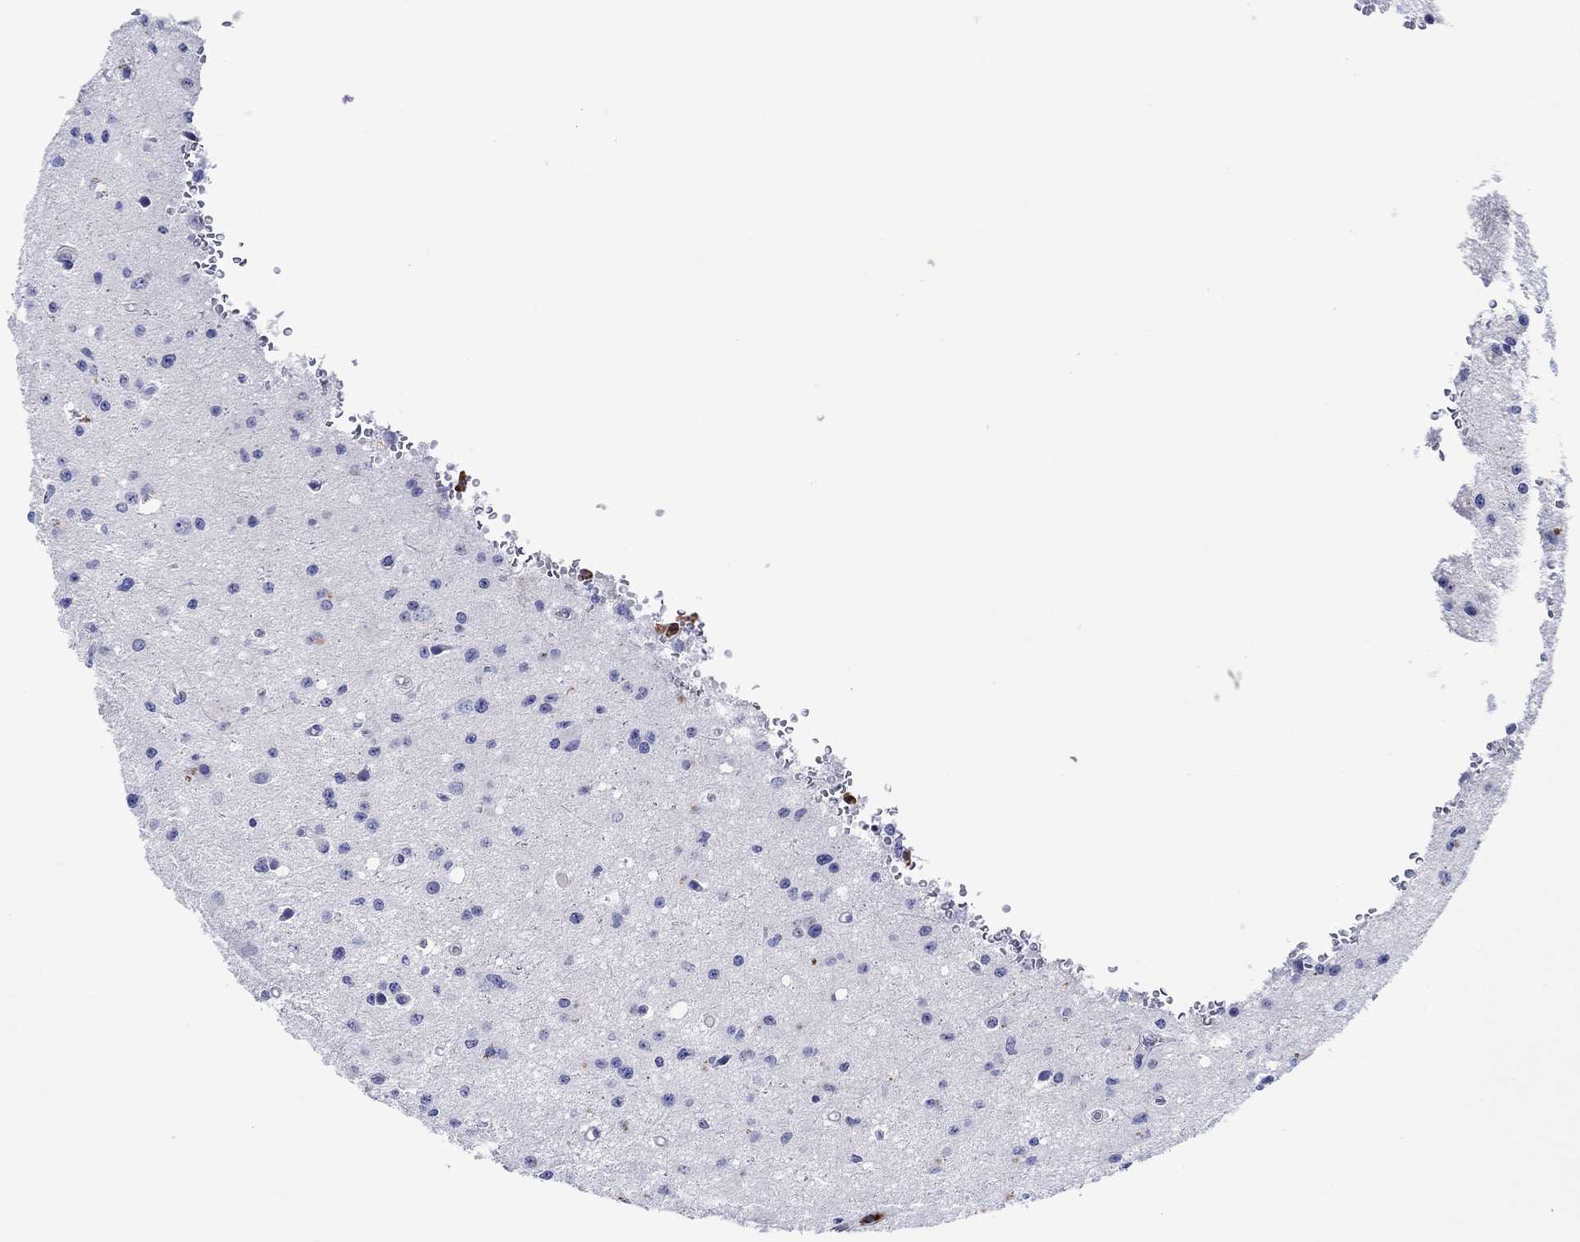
{"staining": {"intensity": "negative", "quantity": "none", "location": "none"}, "tissue": "glioma", "cell_type": "Tumor cells", "image_type": "cancer", "snomed": [{"axis": "morphology", "description": "Glioma, malignant, Low grade"}, {"axis": "topography", "description": "Brain"}], "caption": "Immunohistochemical staining of glioma exhibits no significant positivity in tumor cells. Nuclei are stained in blue.", "gene": "EPX", "patient": {"sex": "female", "age": 45}}